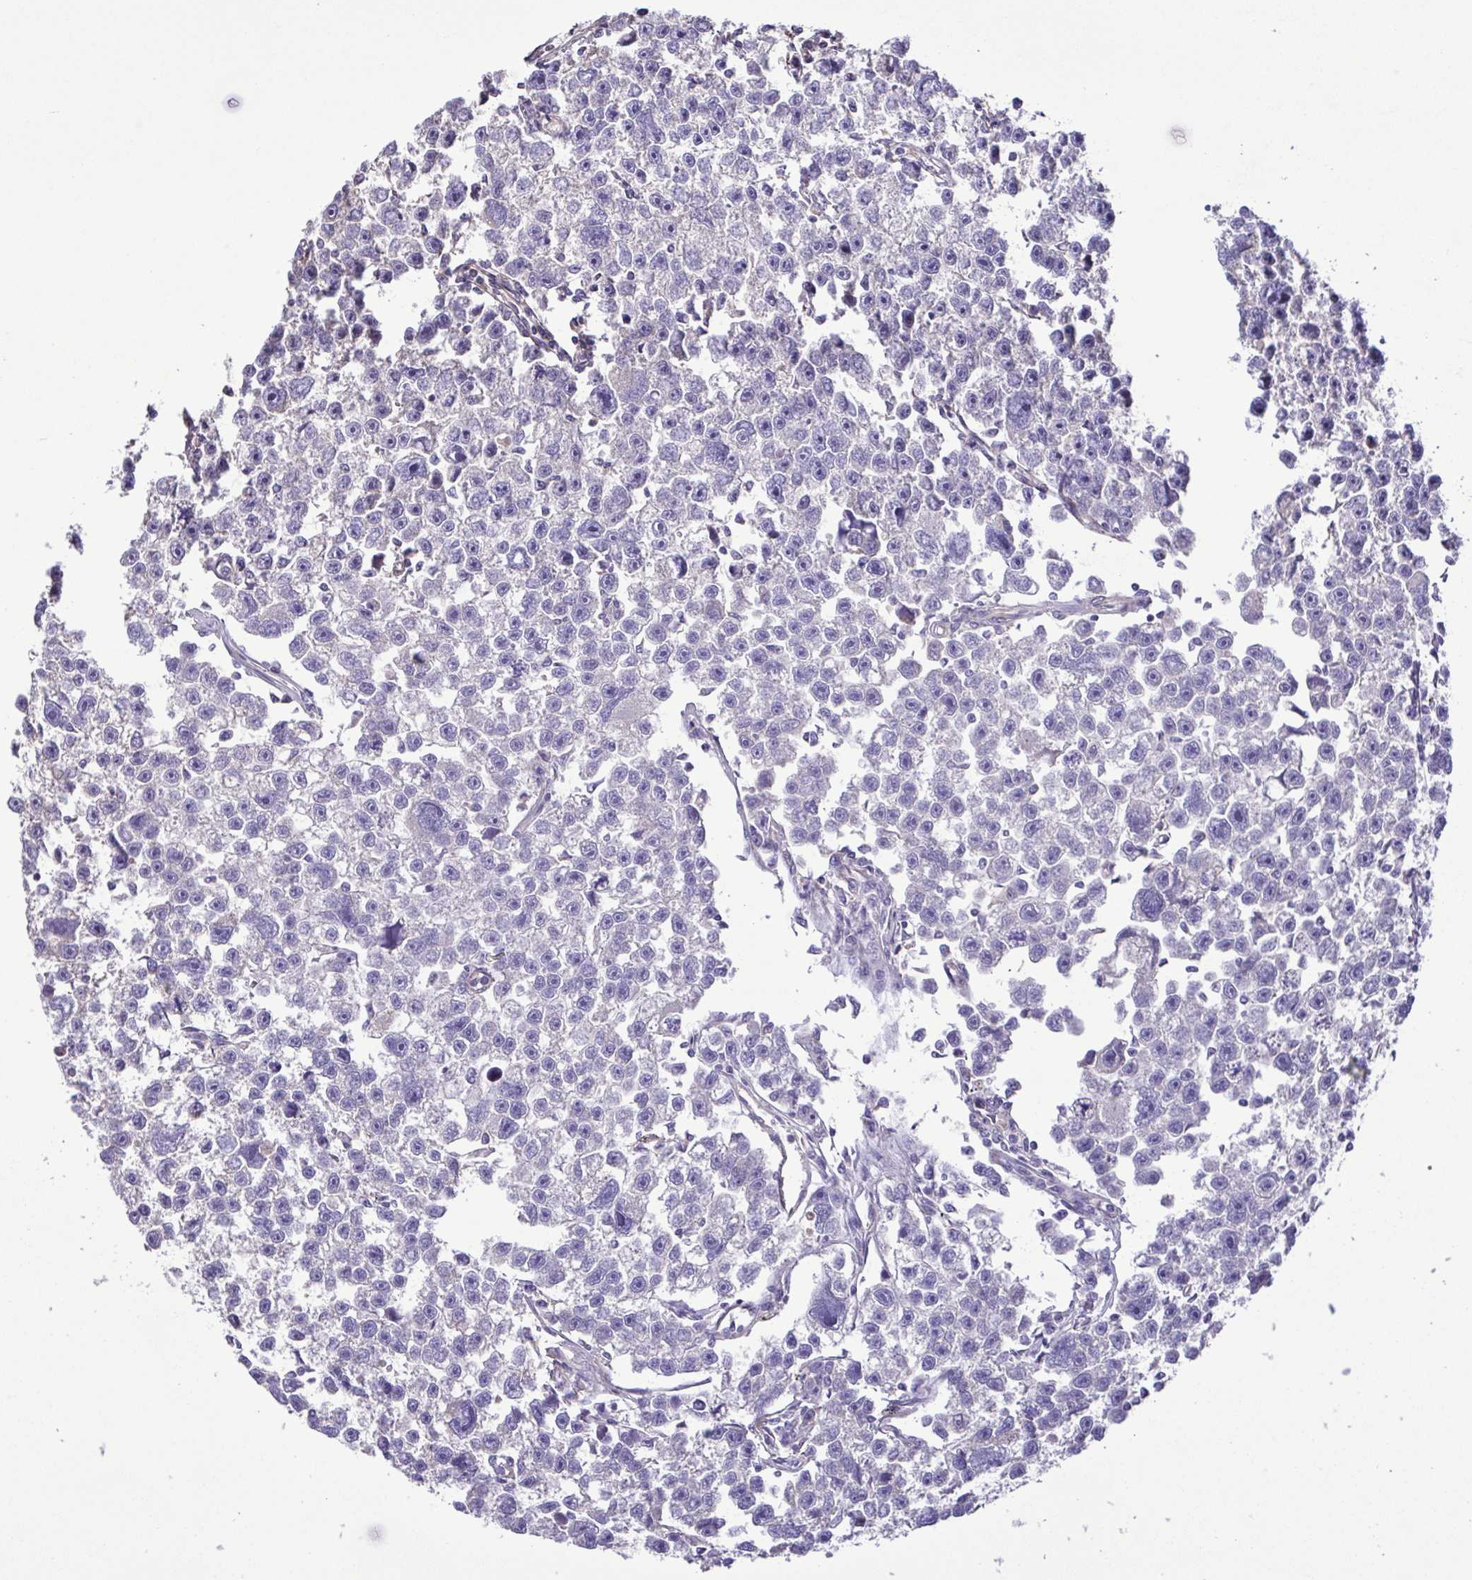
{"staining": {"intensity": "negative", "quantity": "none", "location": "none"}, "tissue": "testis cancer", "cell_type": "Tumor cells", "image_type": "cancer", "snomed": [{"axis": "morphology", "description": "Seminoma, NOS"}, {"axis": "topography", "description": "Testis"}], "caption": "Immunohistochemical staining of testis cancer displays no significant staining in tumor cells.", "gene": "FLT1", "patient": {"sex": "male", "age": 26}}